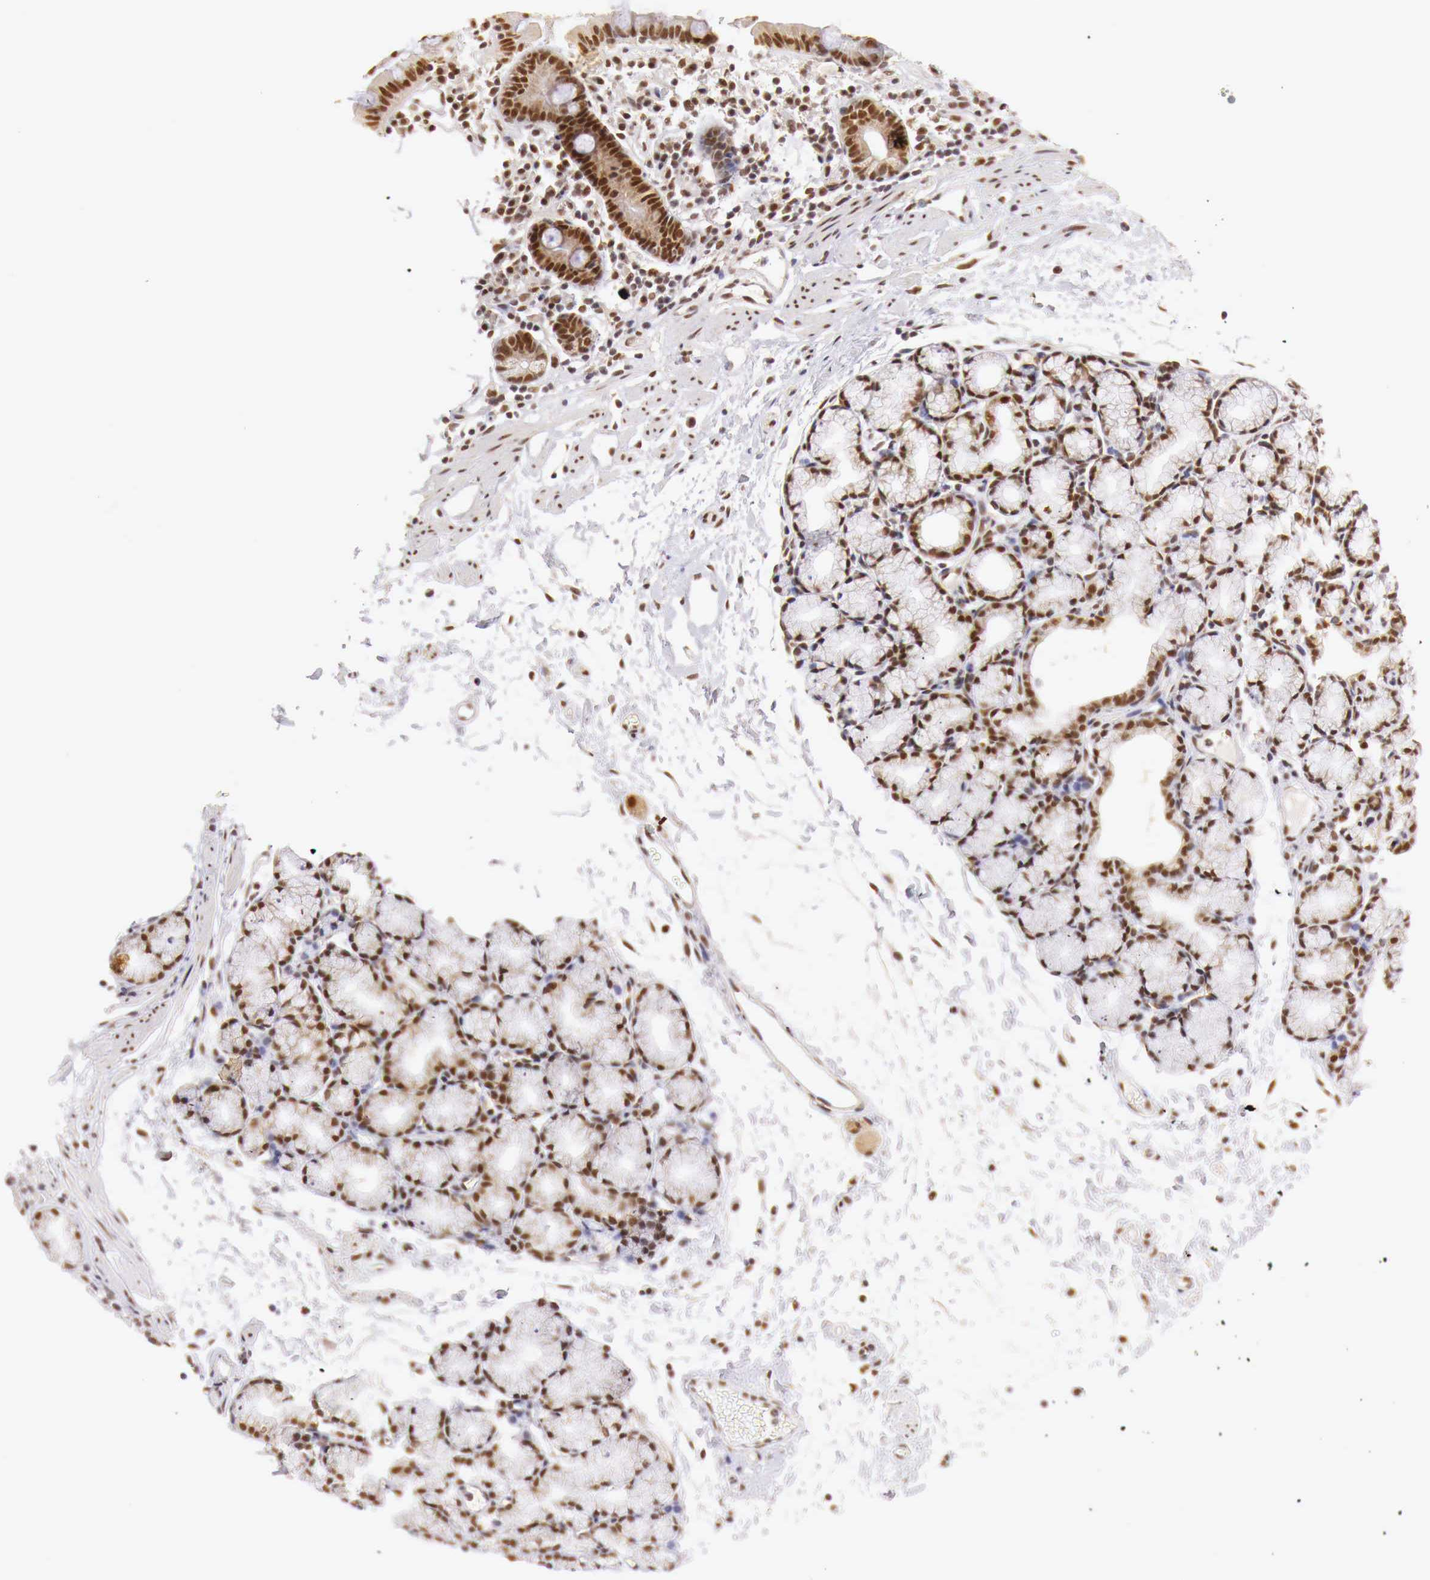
{"staining": {"intensity": "moderate", "quantity": ">75%", "location": "cytoplasmic/membranous,nuclear"}, "tissue": "duodenum", "cell_type": "Glandular cells", "image_type": "normal", "snomed": [{"axis": "morphology", "description": "Normal tissue, NOS"}, {"axis": "topography", "description": "Duodenum"}], "caption": "Immunohistochemical staining of benign duodenum exhibits >75% levels of moderate cytoplasmic/membranous,nuclear protein positivity in about >75% of glandular cells.", "gene": "GPKOW", "patient": {"sex": "female", "age": 48}}